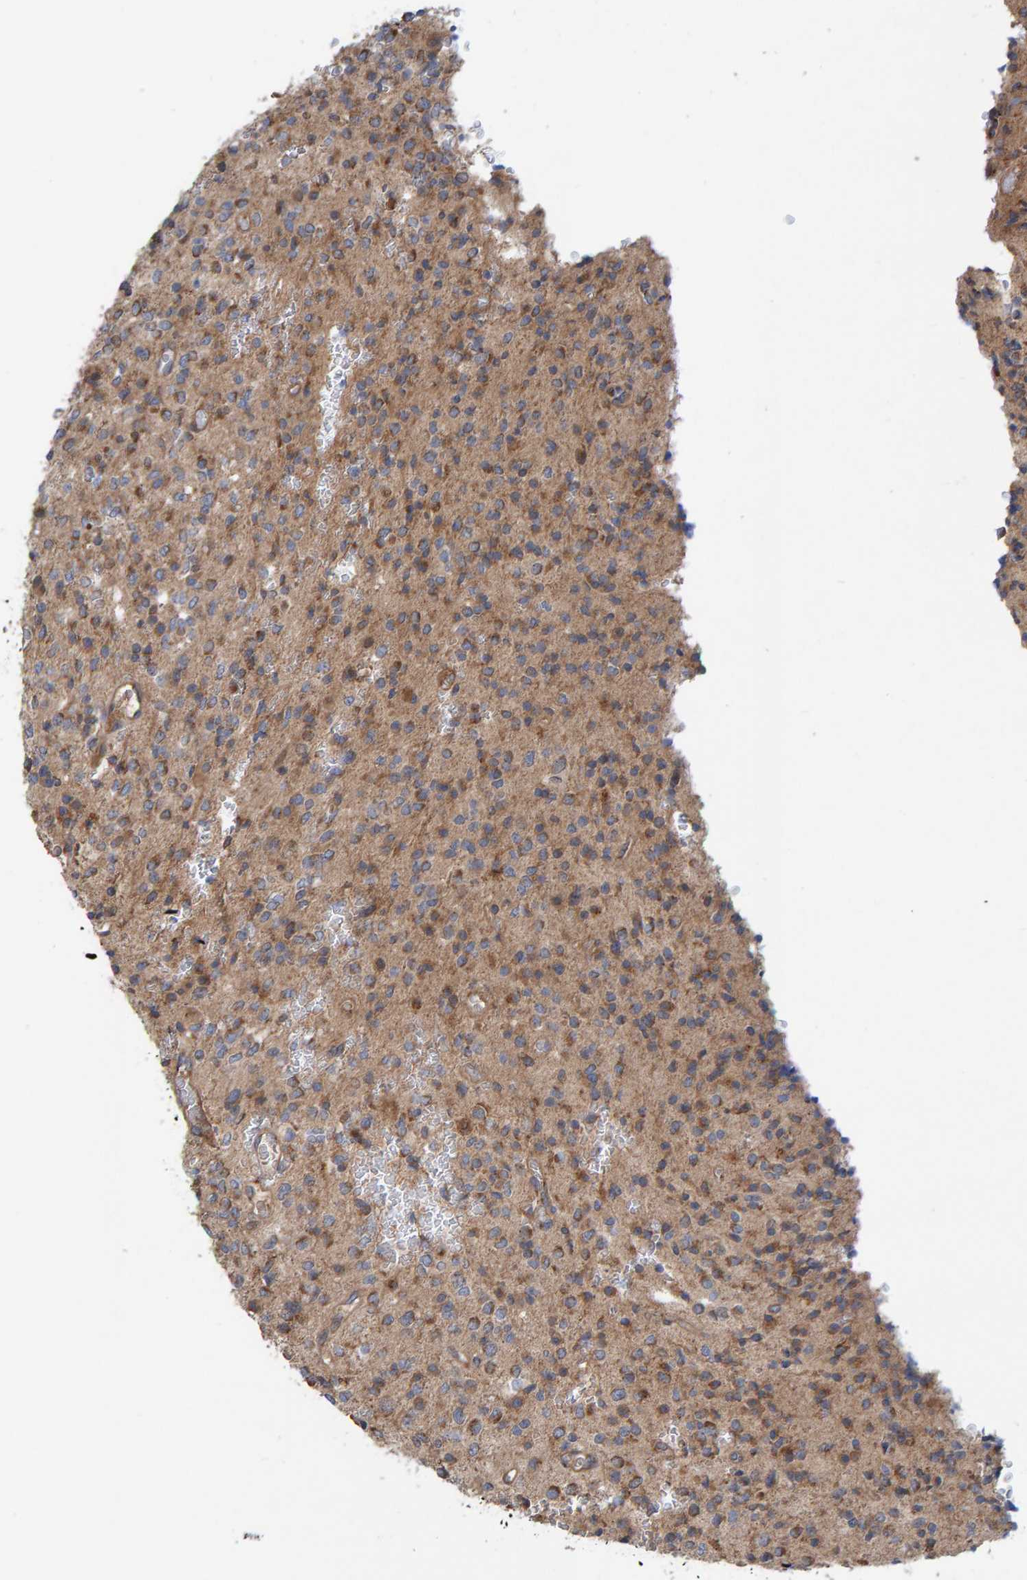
{"staining": {"intensity": "moderate", "quantity": ">75%", "location": "cytoplasmic/membranous"}, "tissue": "glioma", "cell_type": "Tumor cells", "image_type": "cancer", "snomed": [{"axis": "morphology", "description": "Glioma, malignant, High grade"}, {"axis": "topography", "description": "Brain"}], "caption": "Immunohistochemistry (DAB (3,3'-diaminobenzidine)) staining of malignant high-grade glioma demonstrates moderate cytoplasmic/membranous protein expression in approximately >75% of tumor cells.", "gene": "KIAA0753", "patient": {"sex": "male", "age": 34}}